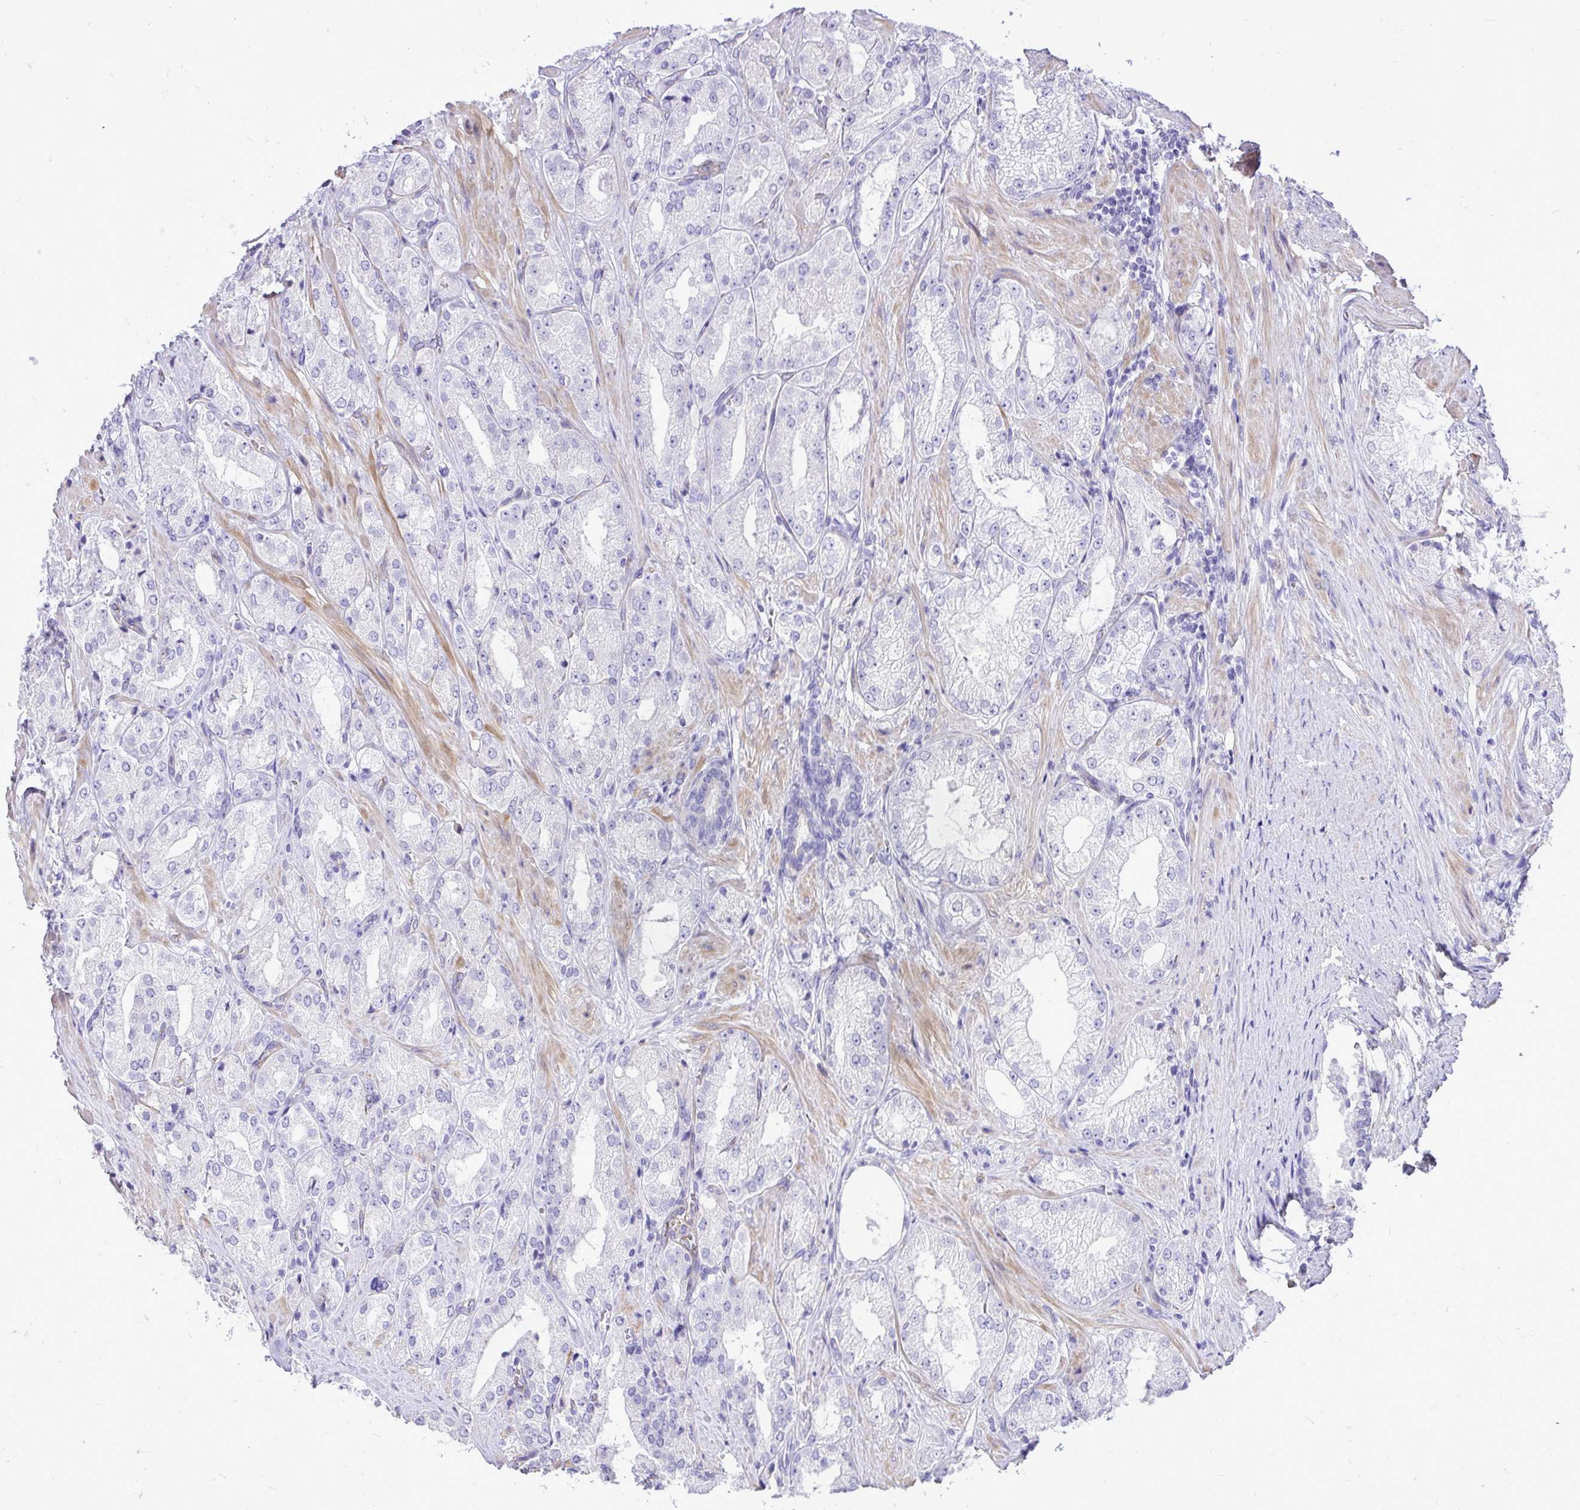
{"staining": {"intensity": "negative", "quantity": "none", "location": "none"}, "tissue": "prostate cancer", "cell_type": "Tumor cells", "image_type": "cancer", "snomed": [{"axis": "morphology", "description": "Adenocarcinoma, High grade"}, {"axis": "topography", "description": "Prostate"}], "caption": "Human prostate high-grade adenocarcinoma stained for a protein using immunohistochemistry reveals no positivity in tumor cells.", "gene": "PELI3", "patient": {"sex": "male", "age": 68}}